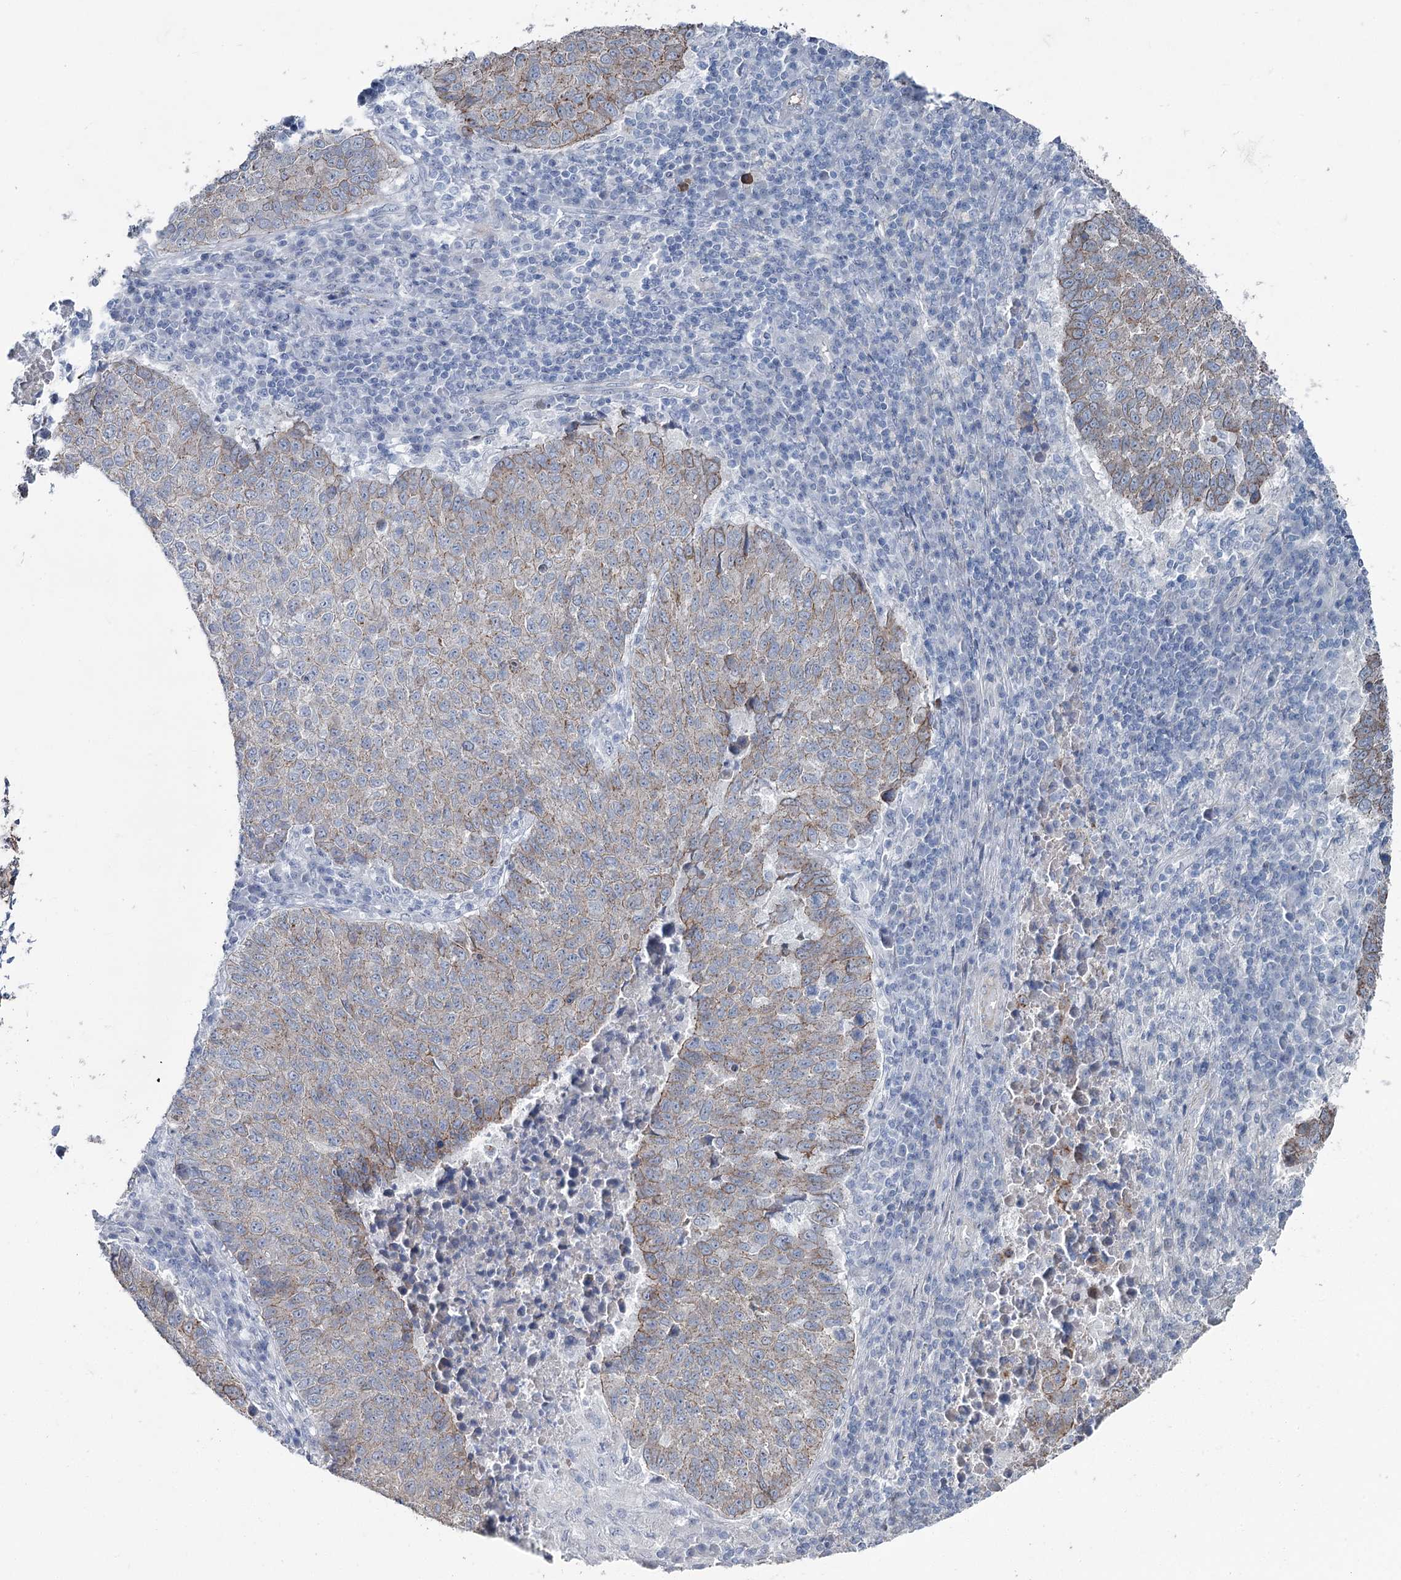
{"staining": {"intensity": "weak", "quantity": "25%-75%", "location": "cytoplasmic/membranous"}, "tissue": "lung cancer", "cell_type": "Tumor cells", "image_type": "cancer", "snomed": [{"axis": "morphology", "description": "Squamous cell carcinoma, NOS"}, {"axis": "topography", "description": "Lung"}], "caption": "A high-resolution photomicrograph shows immunohistochemistry staining of lung cancer, which reveals weak cytoplasmic/membranous staining in approximately 25%-75% of tumor cells. The protein of interest is stained brown, and the nuclei are stained in blue (DAB IHC with brightfield microscopy, high magnification).", "gene": "FAM120B", "patient": {"sex": "male", "age": 73}}